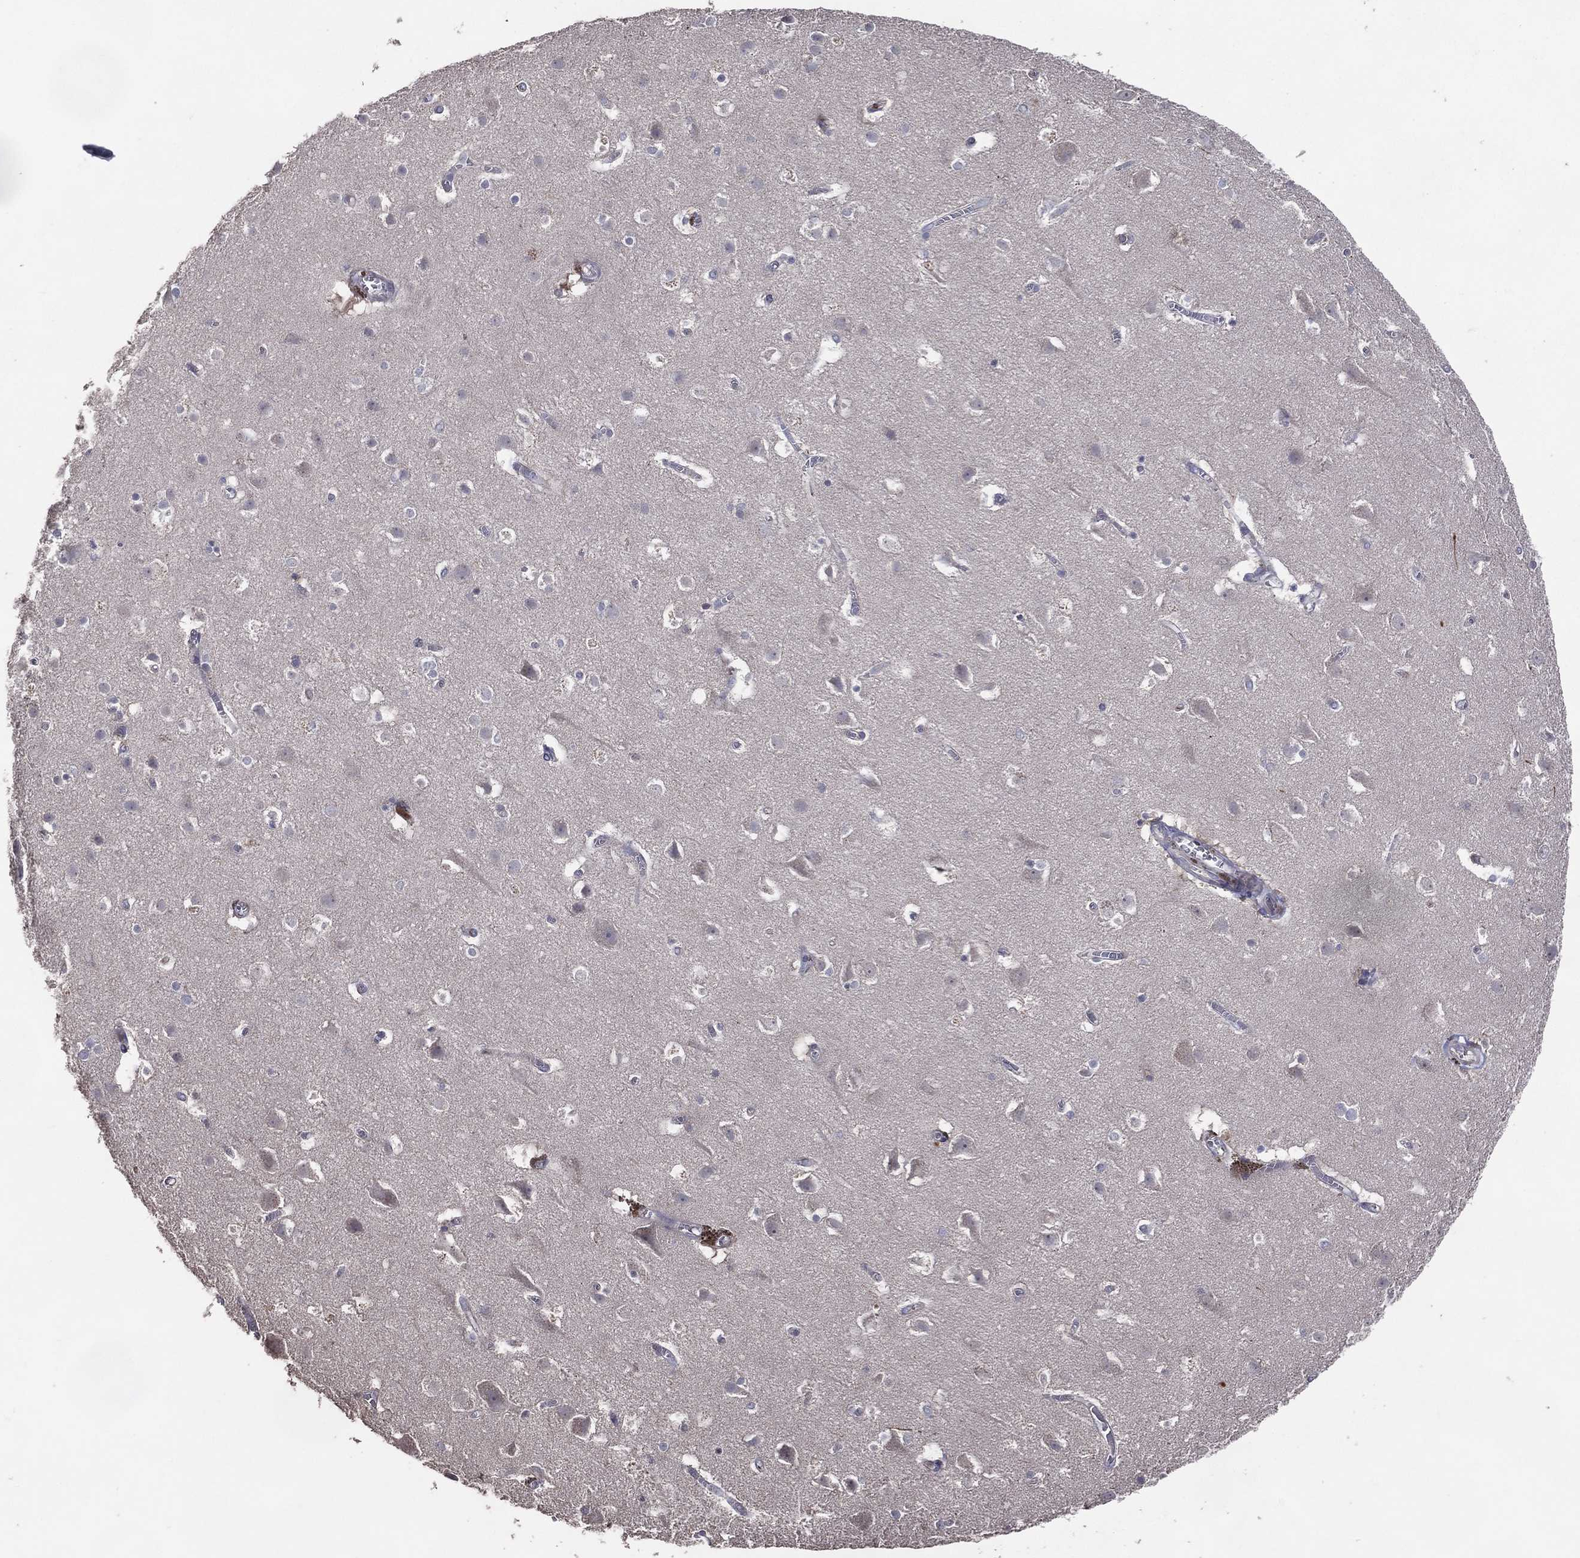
{"staining": {"intensity": "negative", "quantity": "none", "location": "none"}, "tissue": "cerebral cortex", "cell_type": "Endothelial cells", "image_type": "normal", "snomed": [{"axis": "morphology", "description": "Normal tissue, NOS"}, {"axis": "topography", "description": "Cerebral cortex"}], "caption": "Immunohistochemistry (IHC) histopathology image of unremarkable cerebral cortex stained for a protein (brown), which exhibits no expression in endothelial cells.", "gene": "DNAH7", "patient": {"sex": "male", "age": 59}}